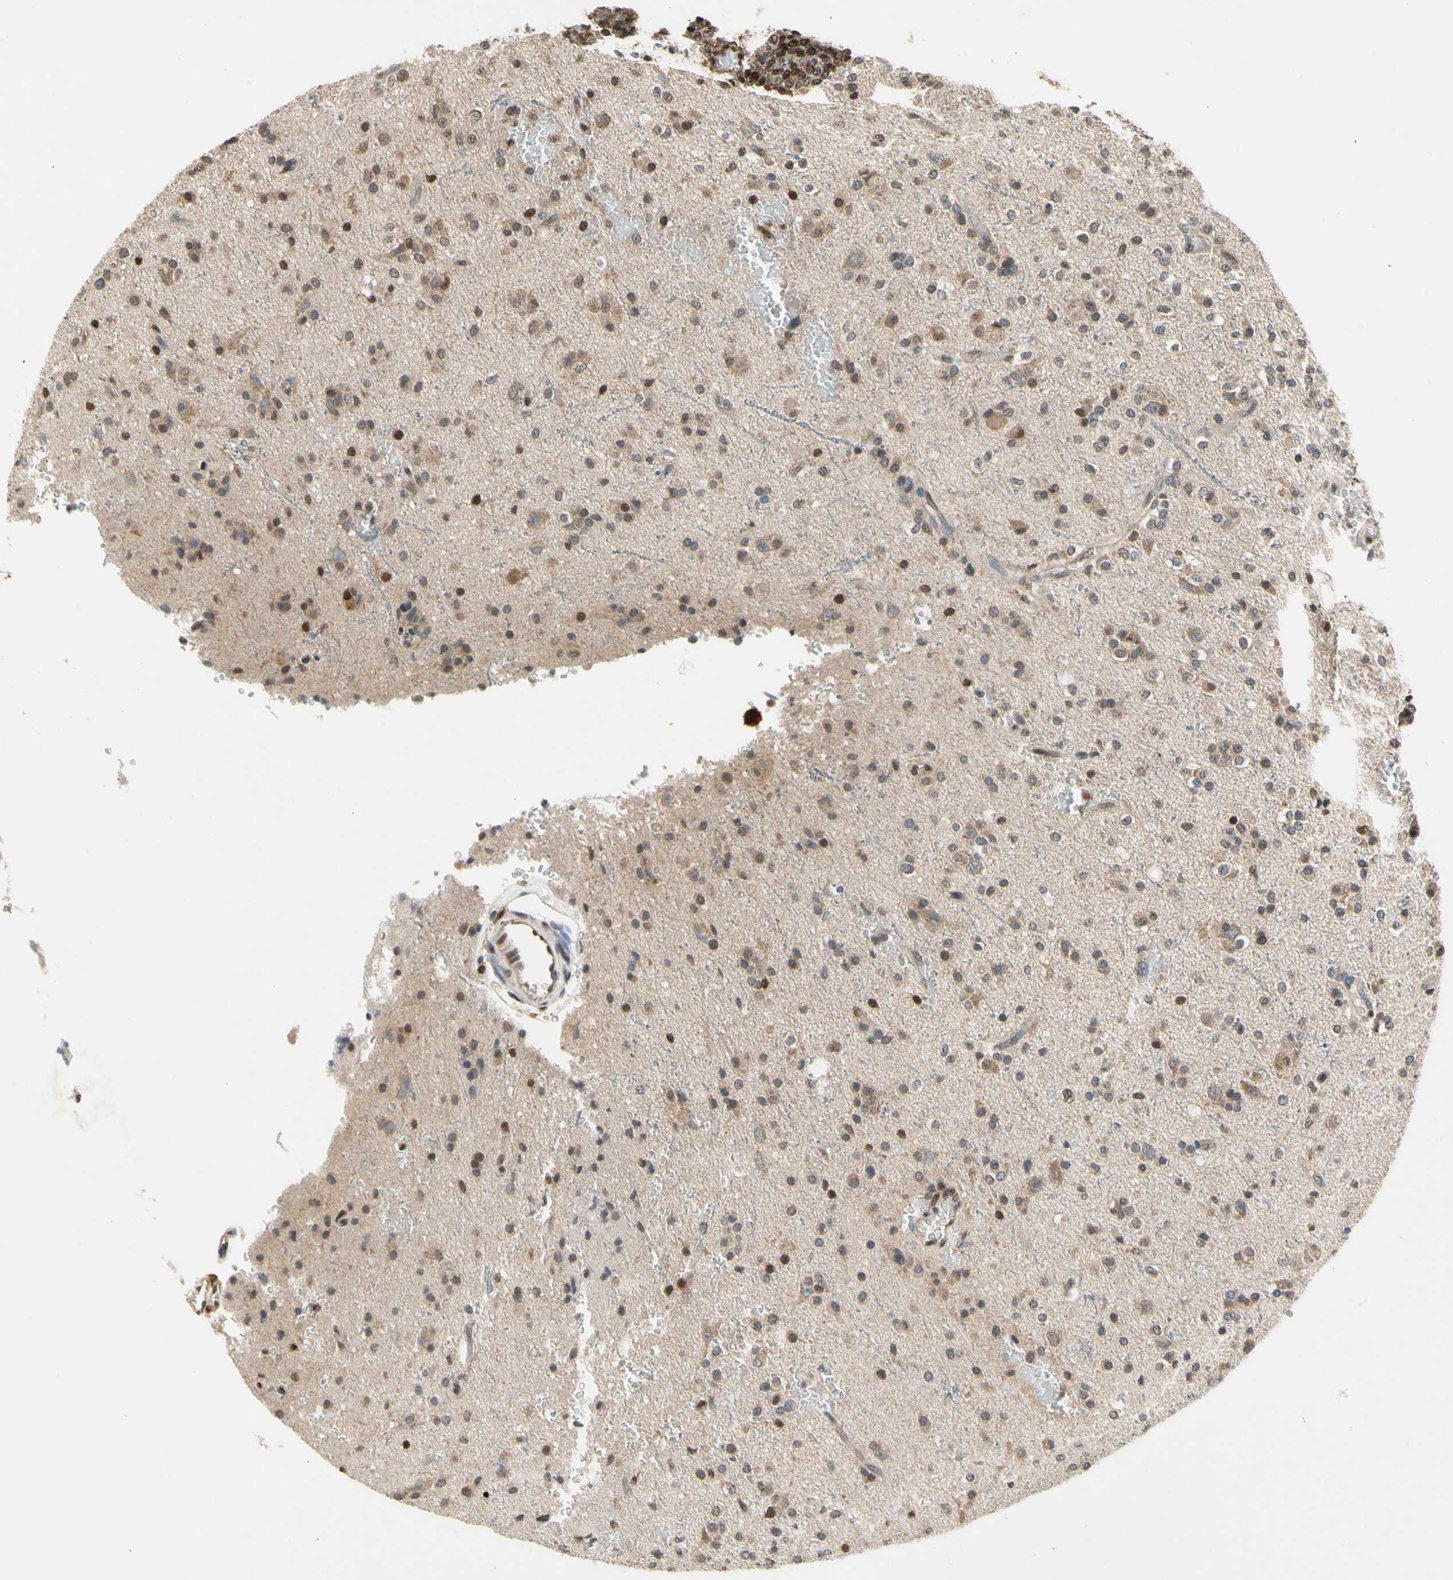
{"staining": {"intensity": "moderate", "quantity": "25%-75%", "location": "nuclear"}, "tissue": "glioma", "cell_type": "Tumor cells", "image_type": "cancer", "snomed": [{"axis": "morphology", "description": "Glioma, malignant, High grade"}, {"axis": "topography", "description": "Brain"}], "caption": "Immunohistochemistry (IHC) photomicrograph of neoplastic tissue: glioma stained using IHC displays medium levels of moderate protein expression localized specifically in the nuclear of tumor cells, appearing as a nuclear brown color.", "gene": "GSR", "patient": {"sex": "male", "age": 47}}